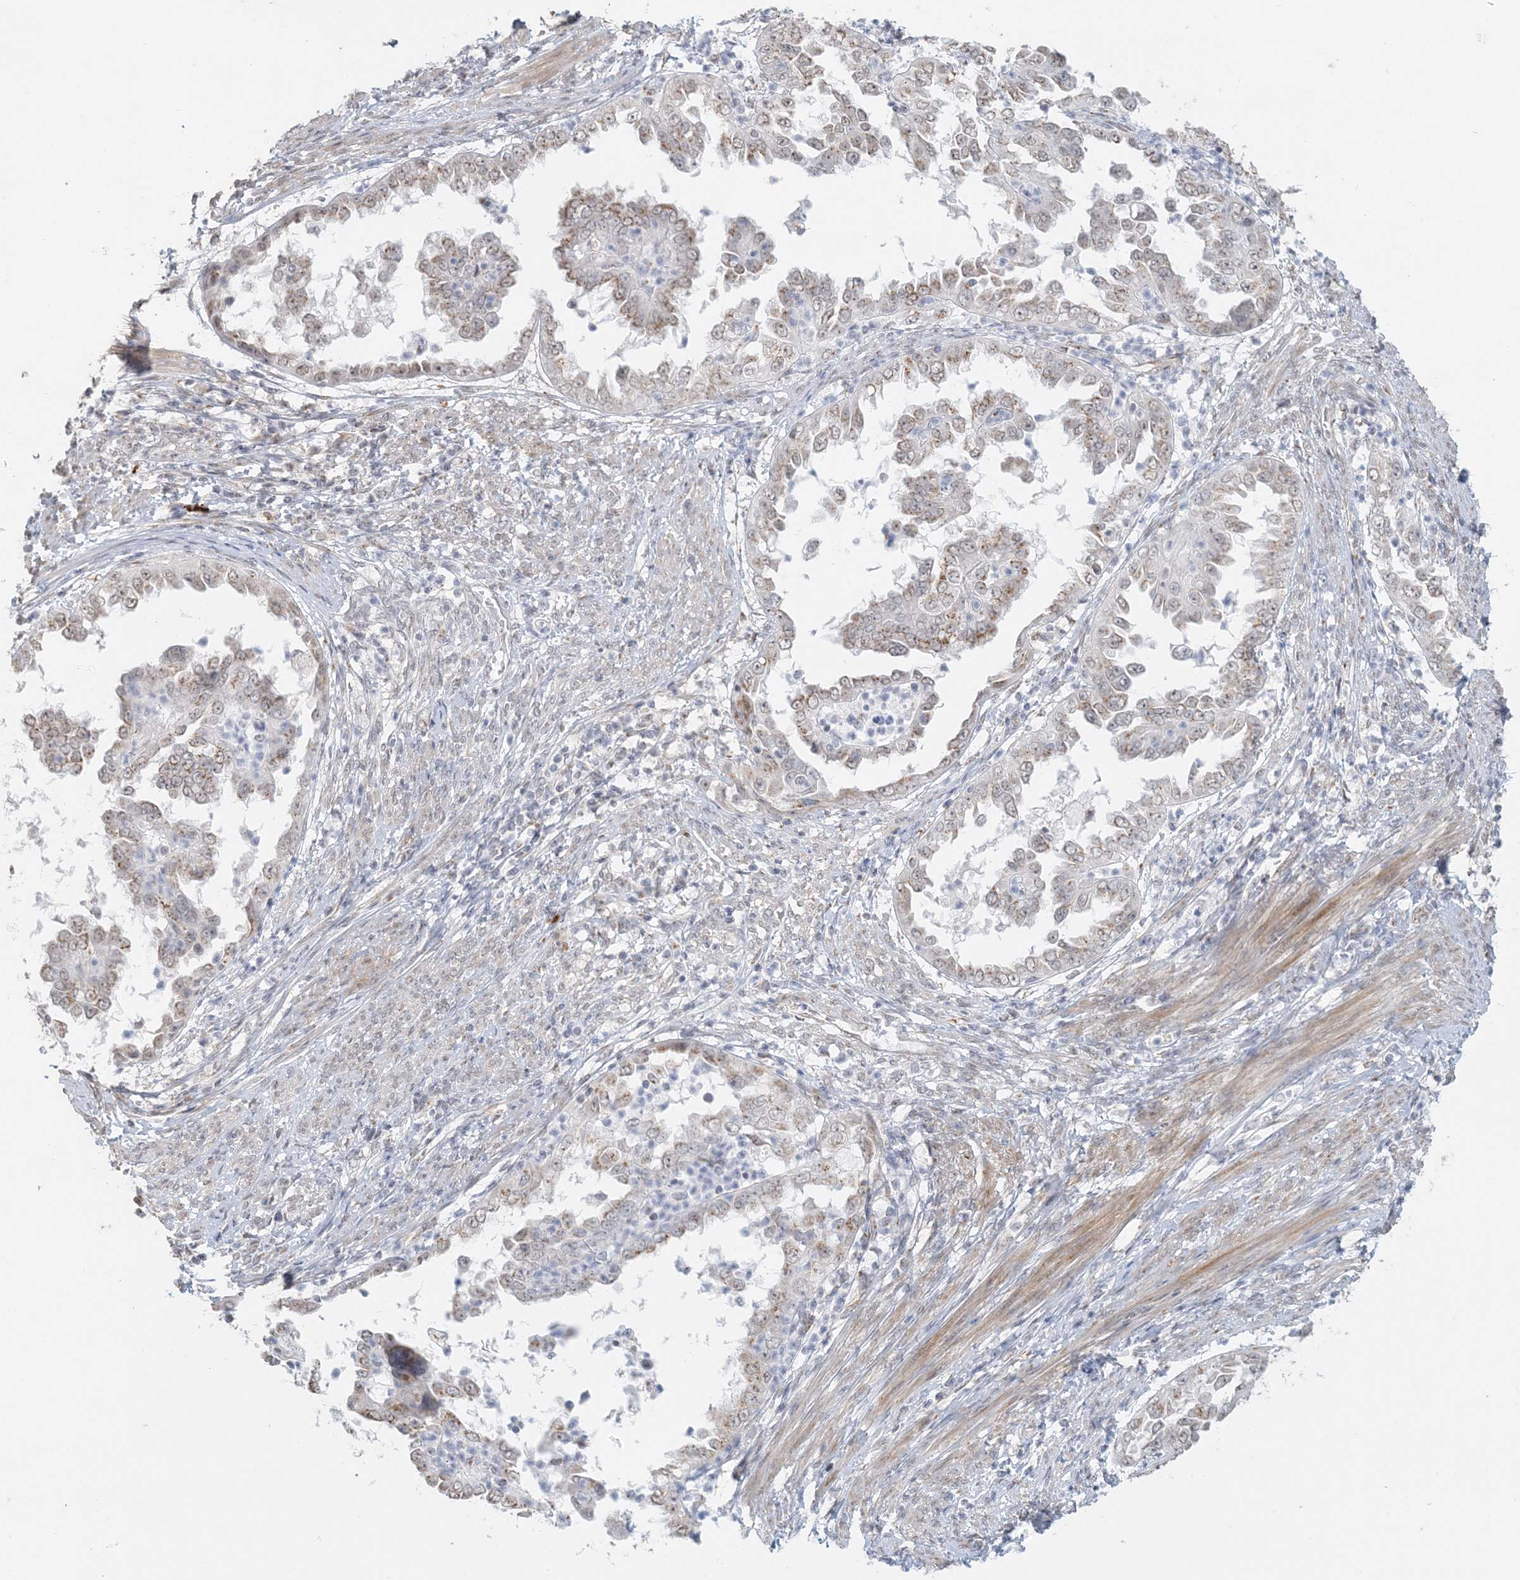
{"staining": {"intensity": "moderate", "quantity": "25%-75%", "location": "cytoplasmic/membranous"}, "tissue": "endometrial cancer", "cell_type": "Tumor cells", "image_type": "cancer", "snomed": [{"axis": "morphology", "description": "Adenocarcinoma, NOS"}, {"axis": "topography", "description": "Endometrium"}], "caption": "A micrograph of human endometrial cancer (adenocarcinoma) stained for a protein displays moderate cytoplasmic/membranous brown staining in tumor cells.", "gene": "ZCCHC4", "patient": {"sex": "female", "age": 85}}